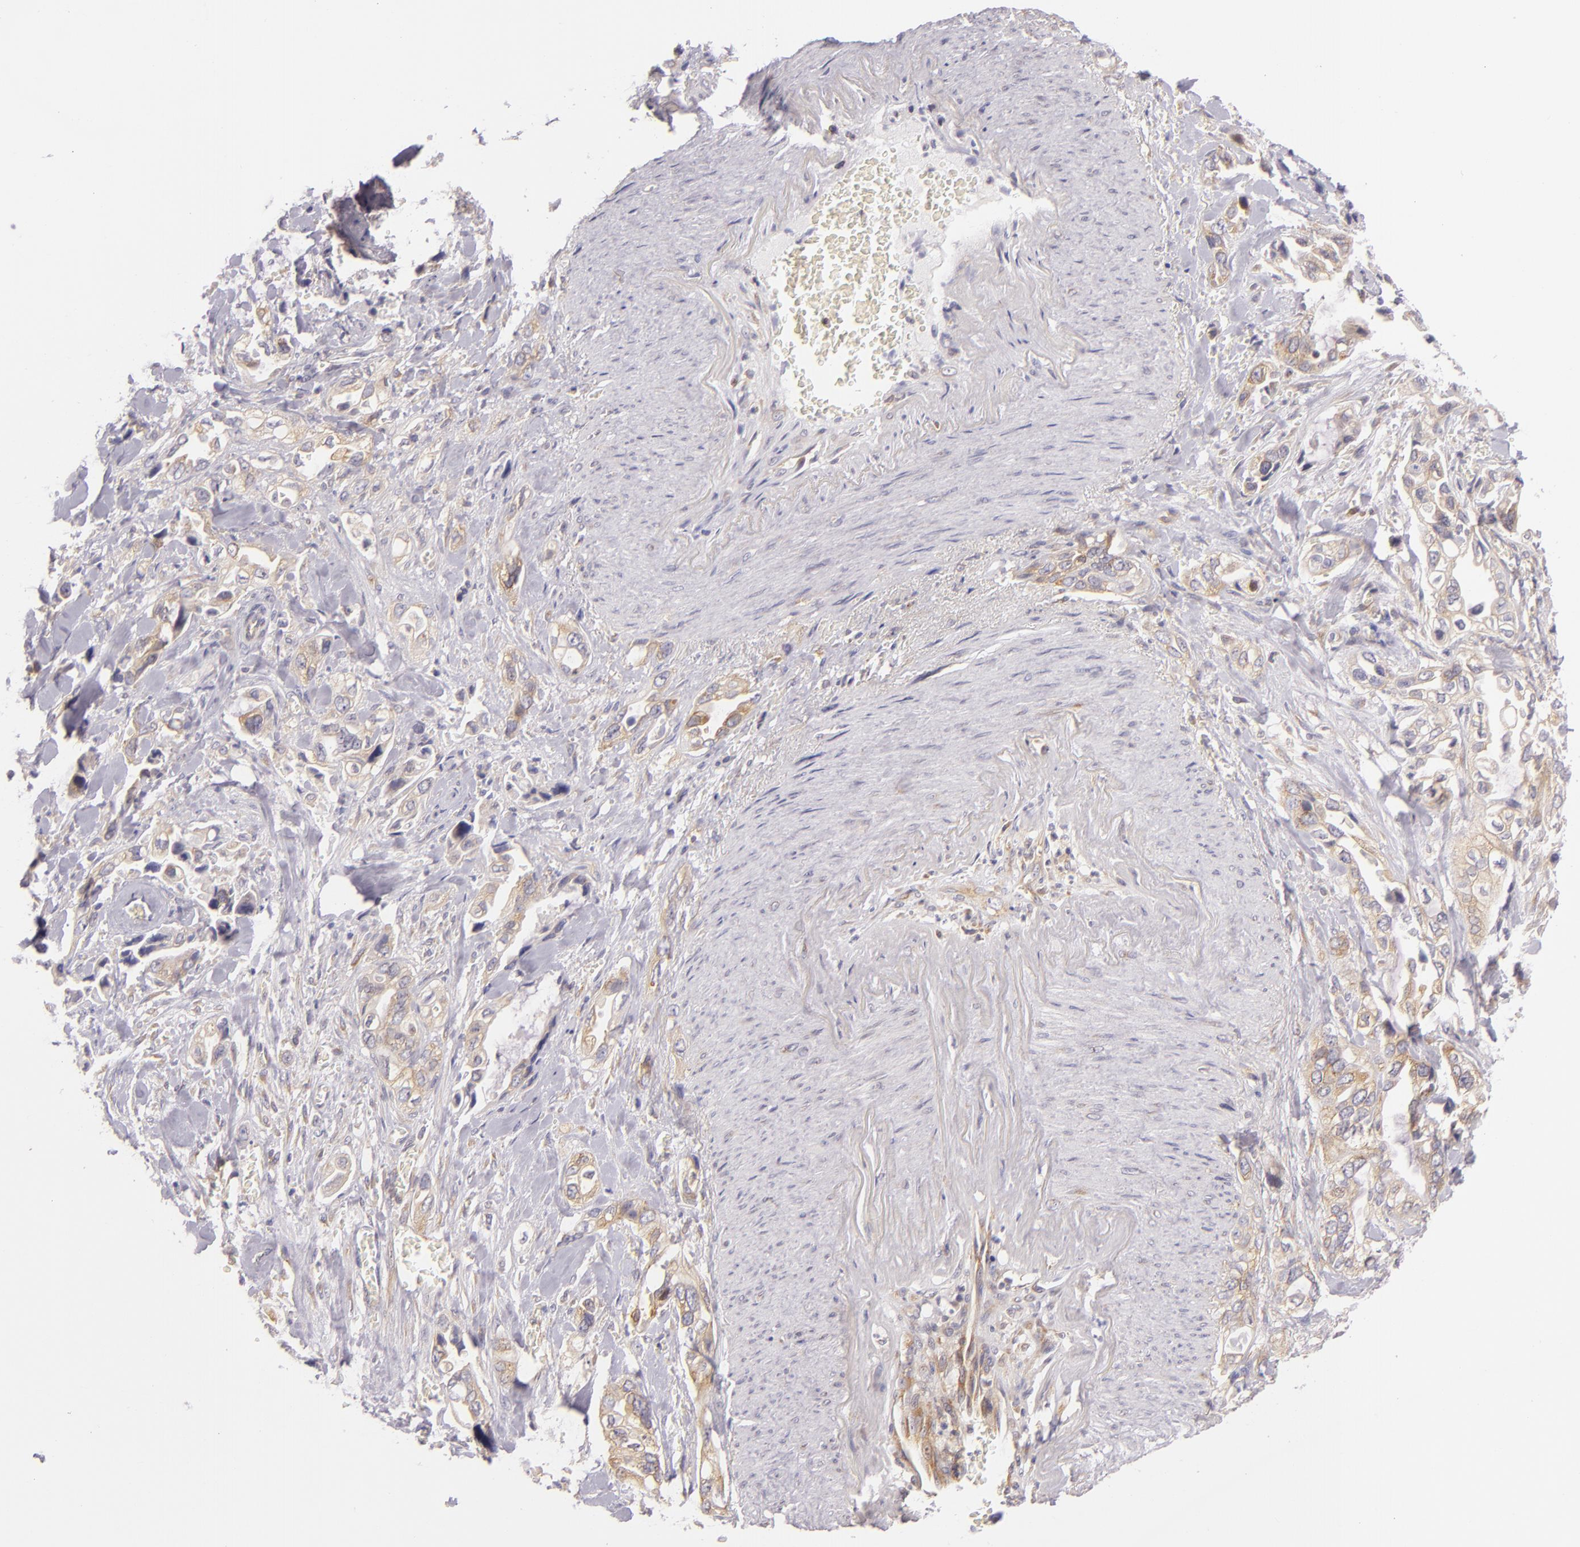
{"staining": {"intensity": "weak", "quantity": "25%-75%", "location": "cytoplasmic/membranous"}, "tissue": "pancreatic cancer", "cell_type": "Tumor cells", "image_type": "cancer", "snomed": [{"axis": "morphology", "description": "Adenocarcinoma, NOS"}, {"axis": "topography", "description": "Pancreas"}], "caption": "Brown immunohistochemical staining in human pancreatic cancer (adenocarcinoma) exhibits weak cytoplasmic/membranous staining in approximately 25%-75% of tumor cells. (Stains: DAB (3,3'-diaminobenzidine) in brown, nuclei in blue, Microscopy: brightfield microscopy at high magnification).", "gene": "UPF3B", "patient": {"sex": "male", "age": 69}}